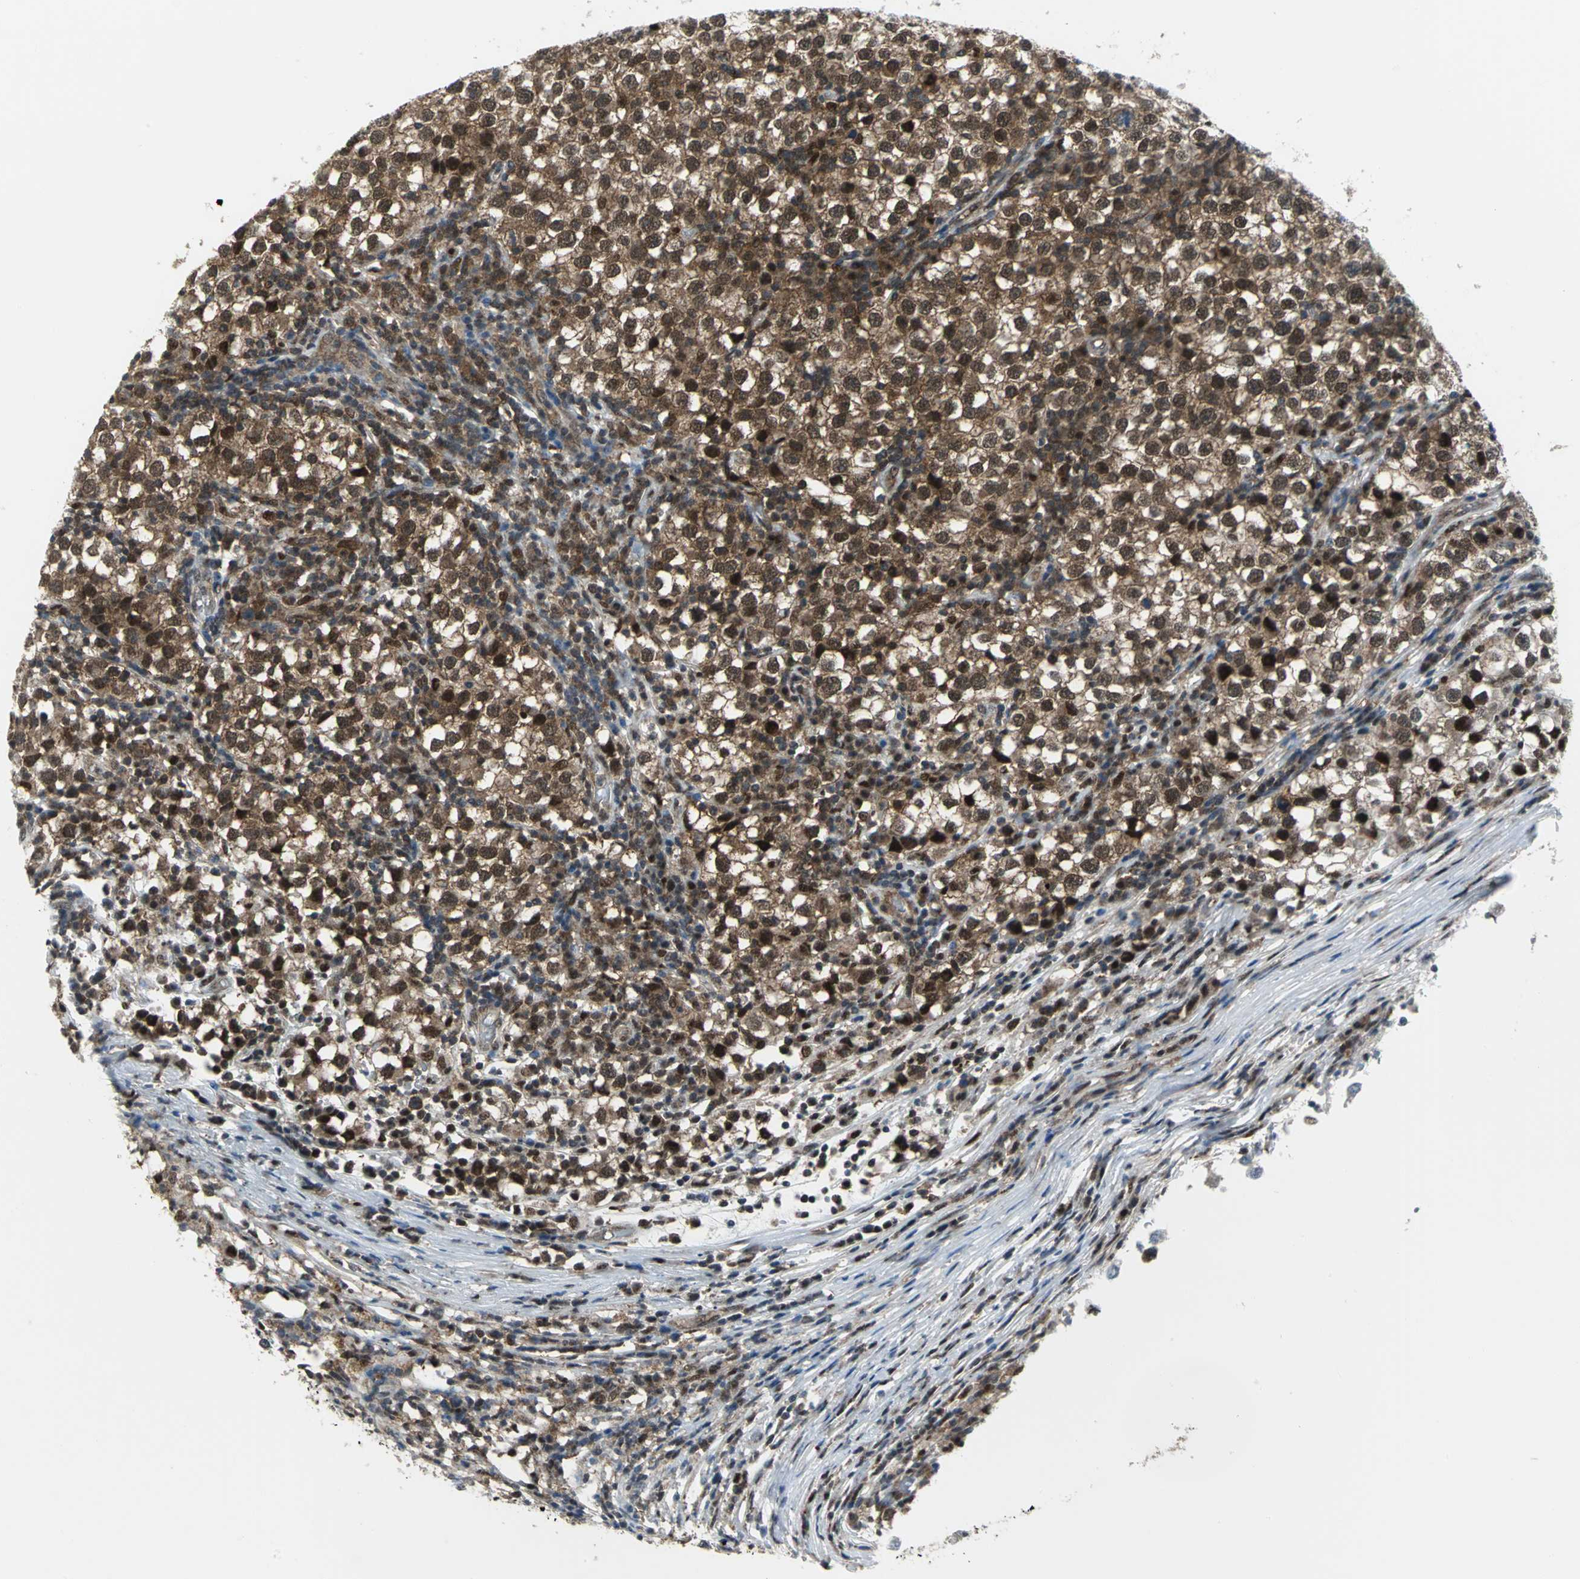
{"staining": {"intensity": "moderate", "quantity": ">75%", "location": "cytoplasmic/membranous,nuclear"}, "tissue": "testis cancer", "cell_type": "Tumor cells", "image_type": "cancer", "snomed": [{"axis": "morphology", "description": "Seminoma, NOS"}, {"axis": "topography", "description": "Testis"}], "caption": "Immunohistochemistry (IHC) micrograph of neoplastic tissue: testis cancer (seminoma) stained using immunohistochemistry exhibits medium levels of moderate protein expression localized specifically in the cytoplasmic/membranous and nuclear of tumor cells, appearing as a cytoplasmic/membranous and nuclear brown color.", "gene": "PSMA4", "patient": {"sex": "male", "age": 65}}